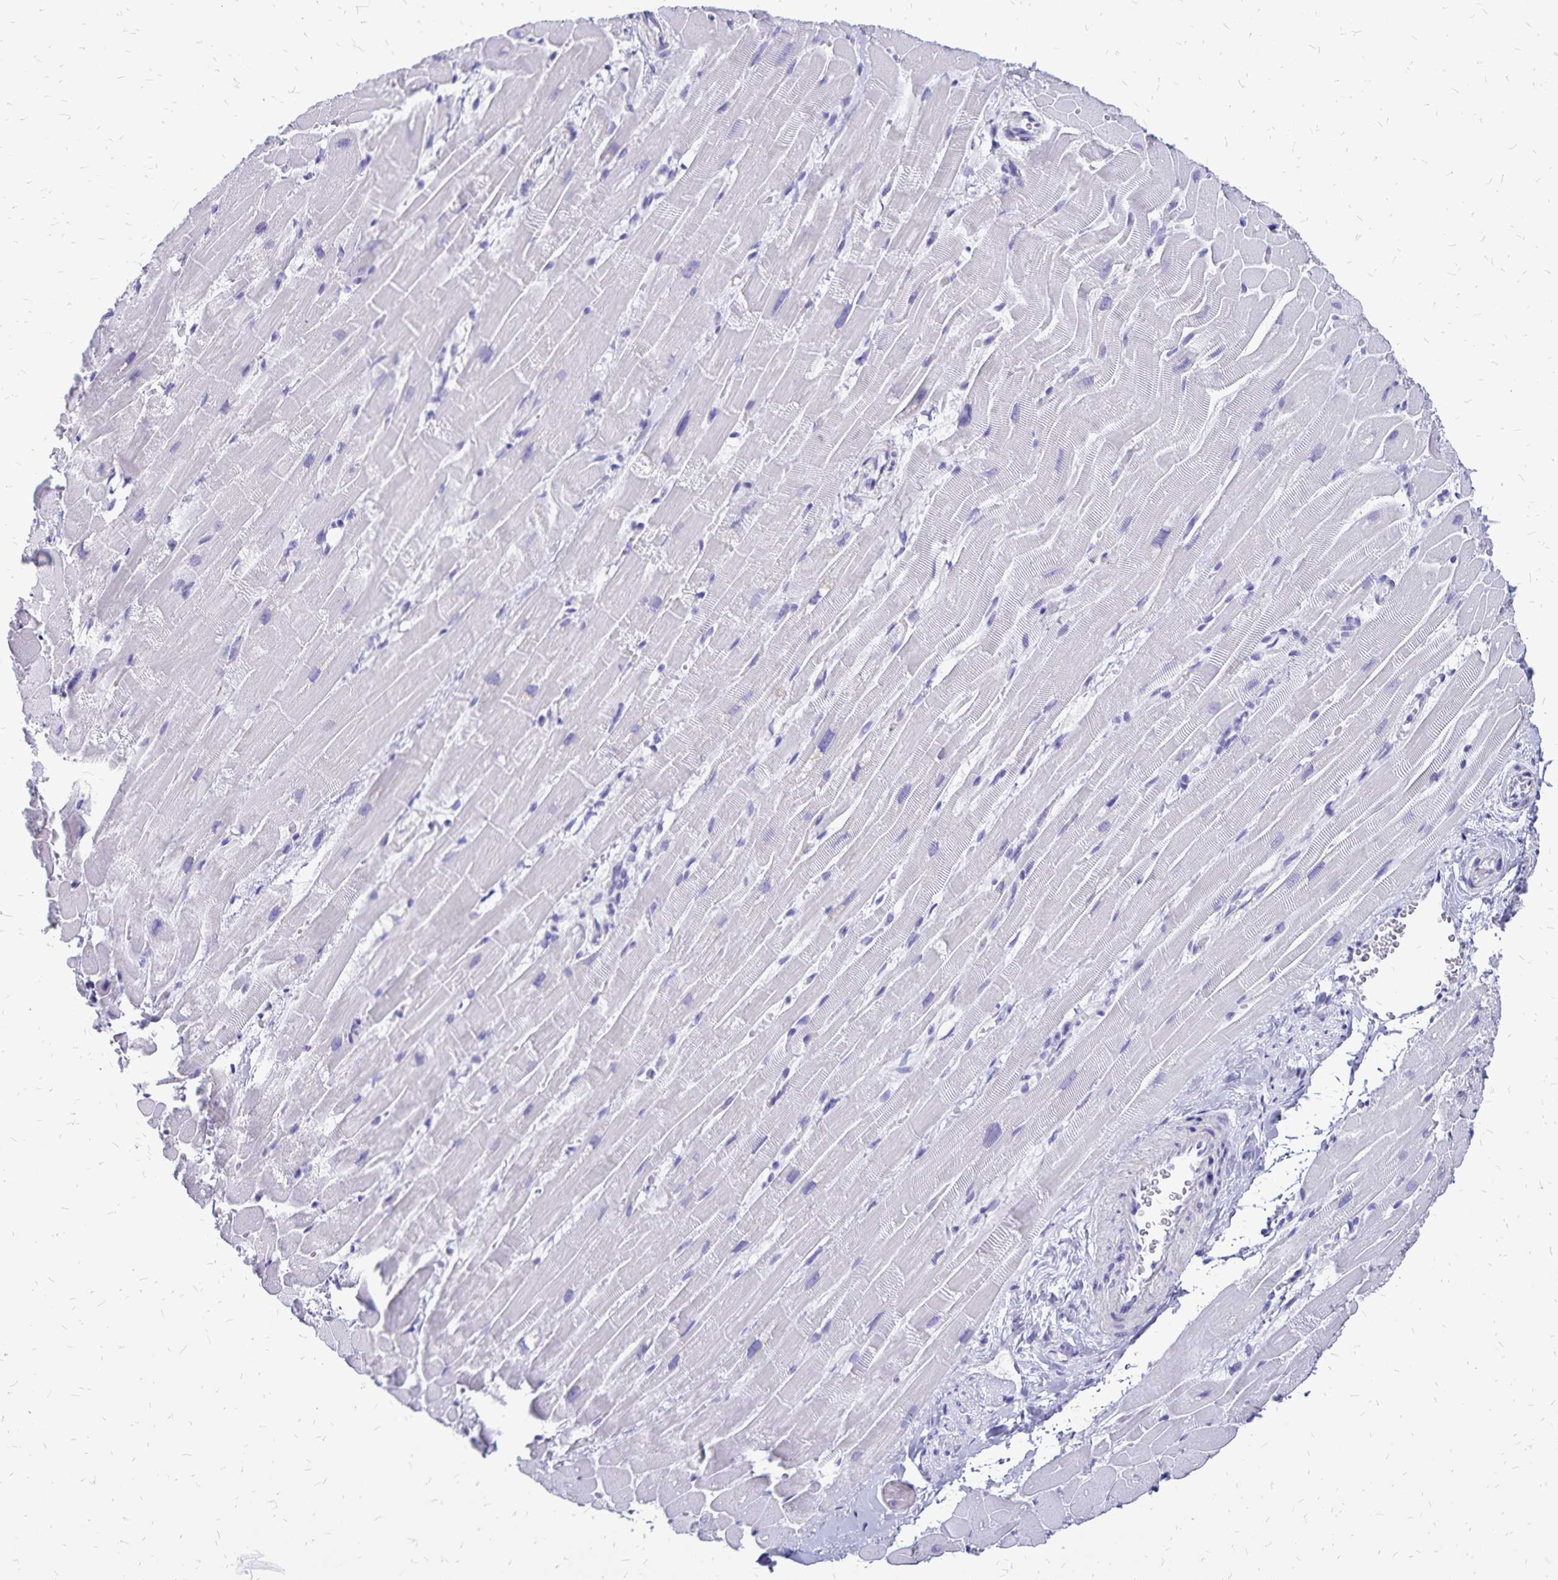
{"staining": {"intensity": "negative", "quantity": "none", "location": "none"}, "tissue": "heart muscle", "cell_type": "Cardiomyocytes", "image_type": "normal", "snomed": [{"axis": "morphology", "description": "Normal tissue, NOS"}, {"axis": "topography", "description": "Heart"}], "caption": "High power microscopy micrograph of an IHC histopathology image of benign heart muscle, revealing no significant positivity in cardiomyocytes.", "gene": "HMGB3", "patient": {"sex": "male", "age": 37}}